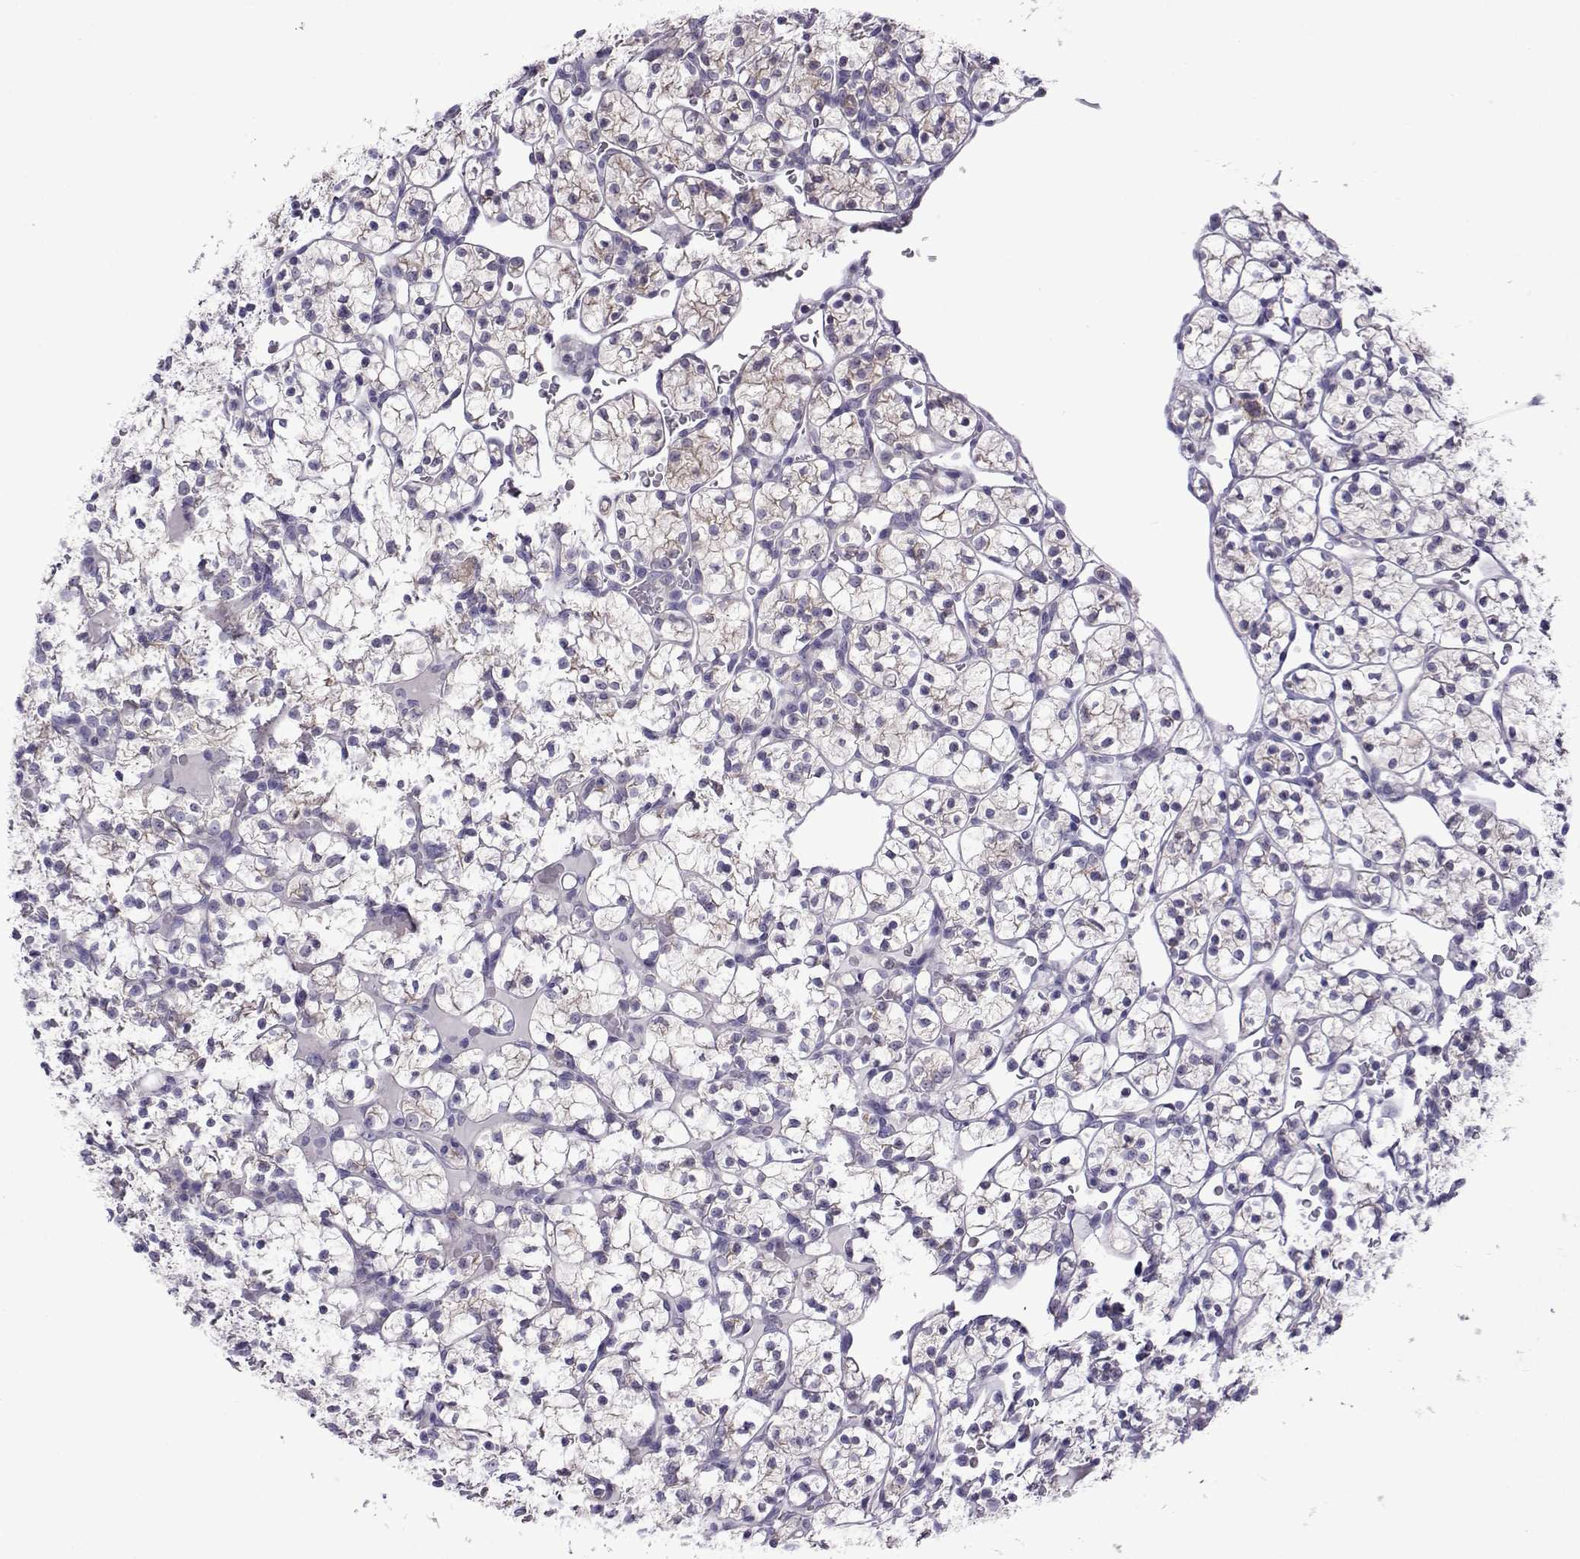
{"staining": {"intensity": "weak", "quantity": "<25%", "location": "cytoplasmic/membranous"}, "tissue": "renal cancer", "cell_type": "Tumor cells", "image_type": "cancer", "snomed": [{"axis": "morphology", "description": "Adenocarcinoma, NOS"}, {"axis": "topography", "description": "Kidney"}], "caption": "An image of renal adenocarcinoma stained for a protein shows no brown staining in tumor cells.", "gene": "COL22A1", "patient": {"sex": "female", "age": 89}}